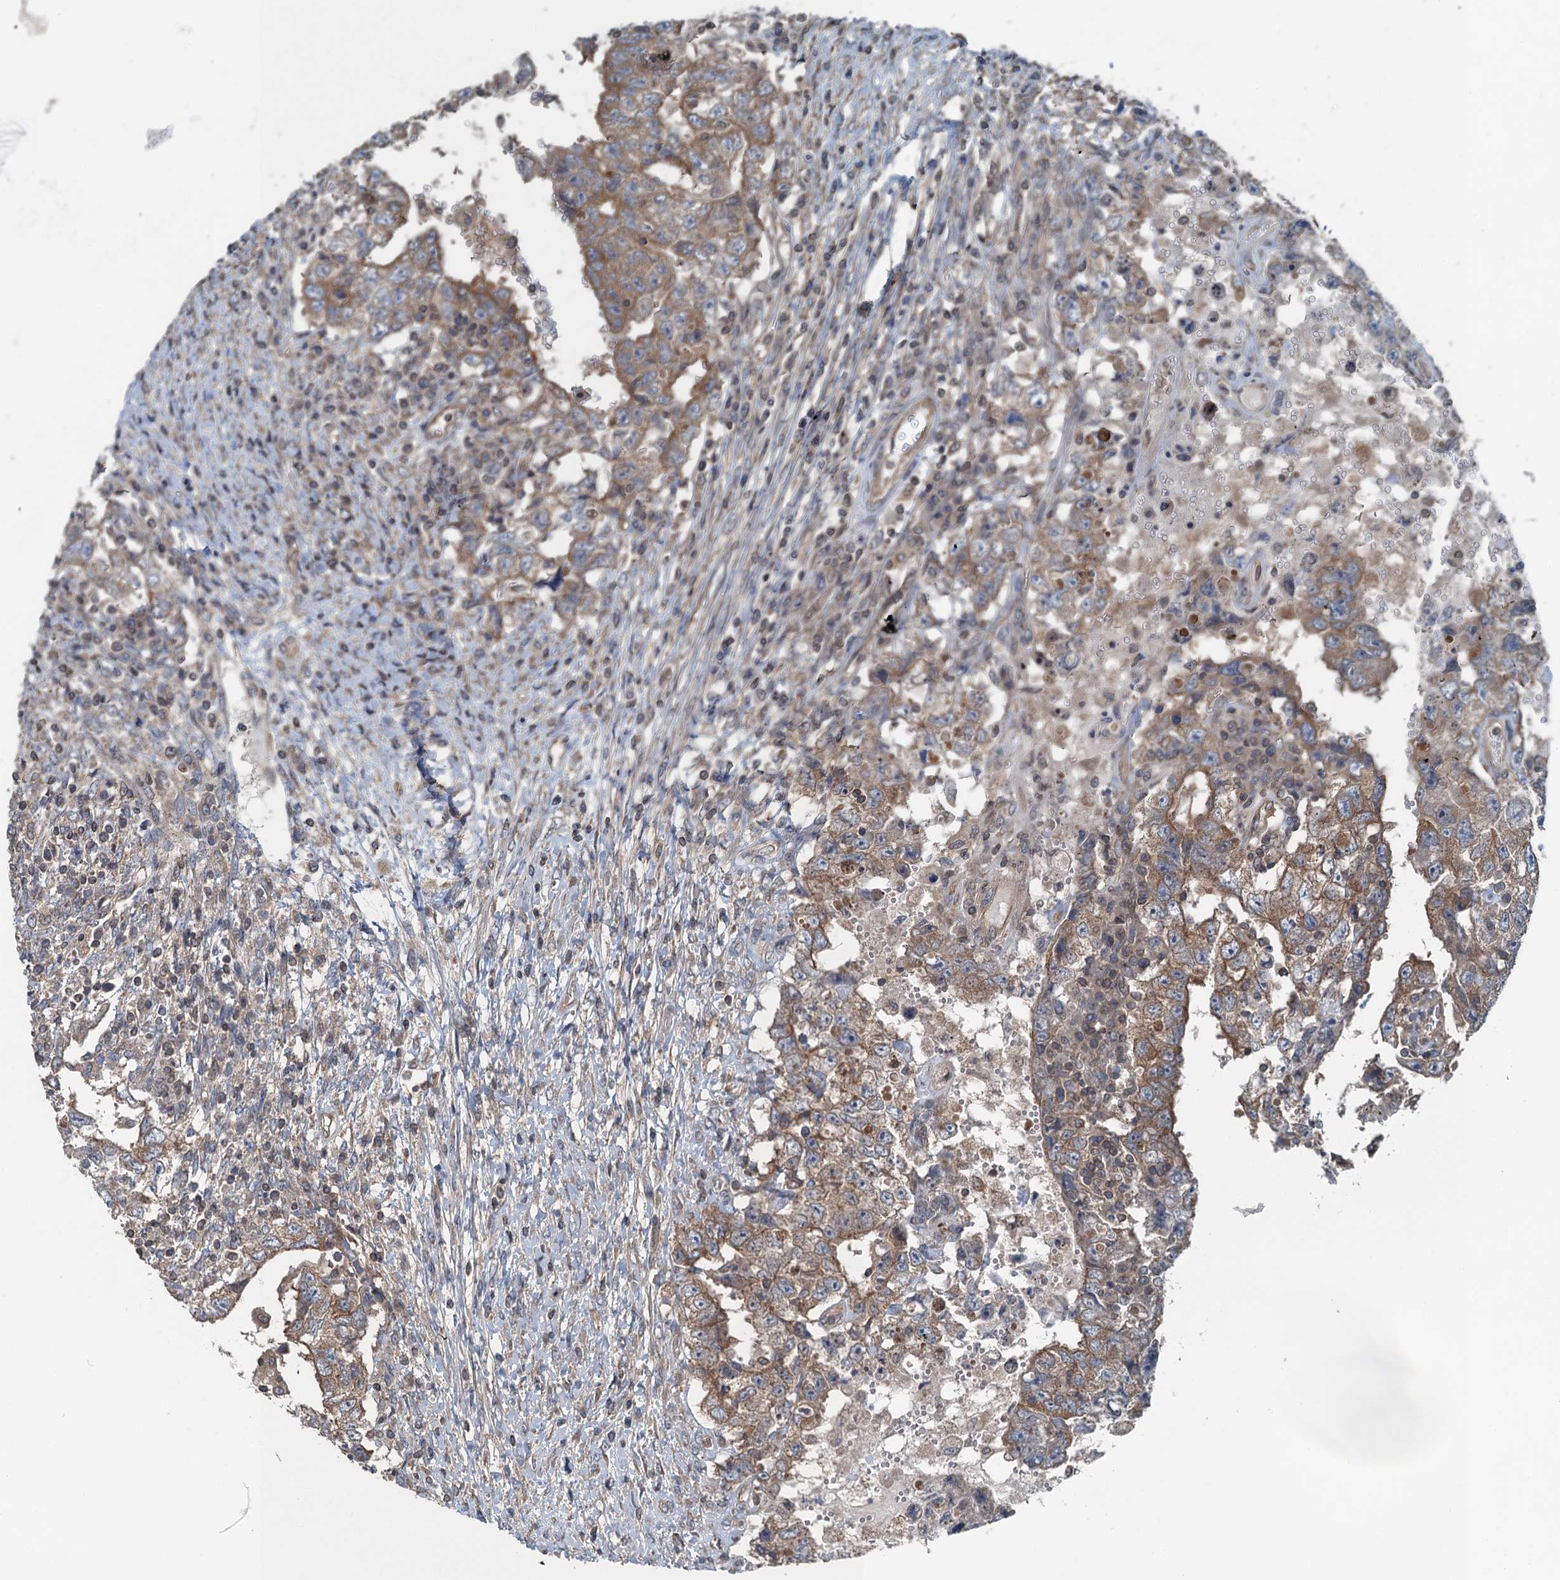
{"staining": {"intensity": "moderate", "quantity": ">75%", "location": "cytoplasmic/membranous"}, "tissue": "testis cancer", "cell_type": "Tumor cells", "image_type": "cancer", "snomed": [{"axis": "morphology", "description": "Carcinoma, Embryonal, NOS"}, {"axis": "topography", "description": "Testis"}], "caption": "Testis embryonal carcinoma was stained to show a protein in brown. There is medium levels of moderate cytoplasmic/membranous positivity in approximately >75% of tumor cells.", "gene": "TRAPPC8", "patient": {"sex": "male", "age": 26}}